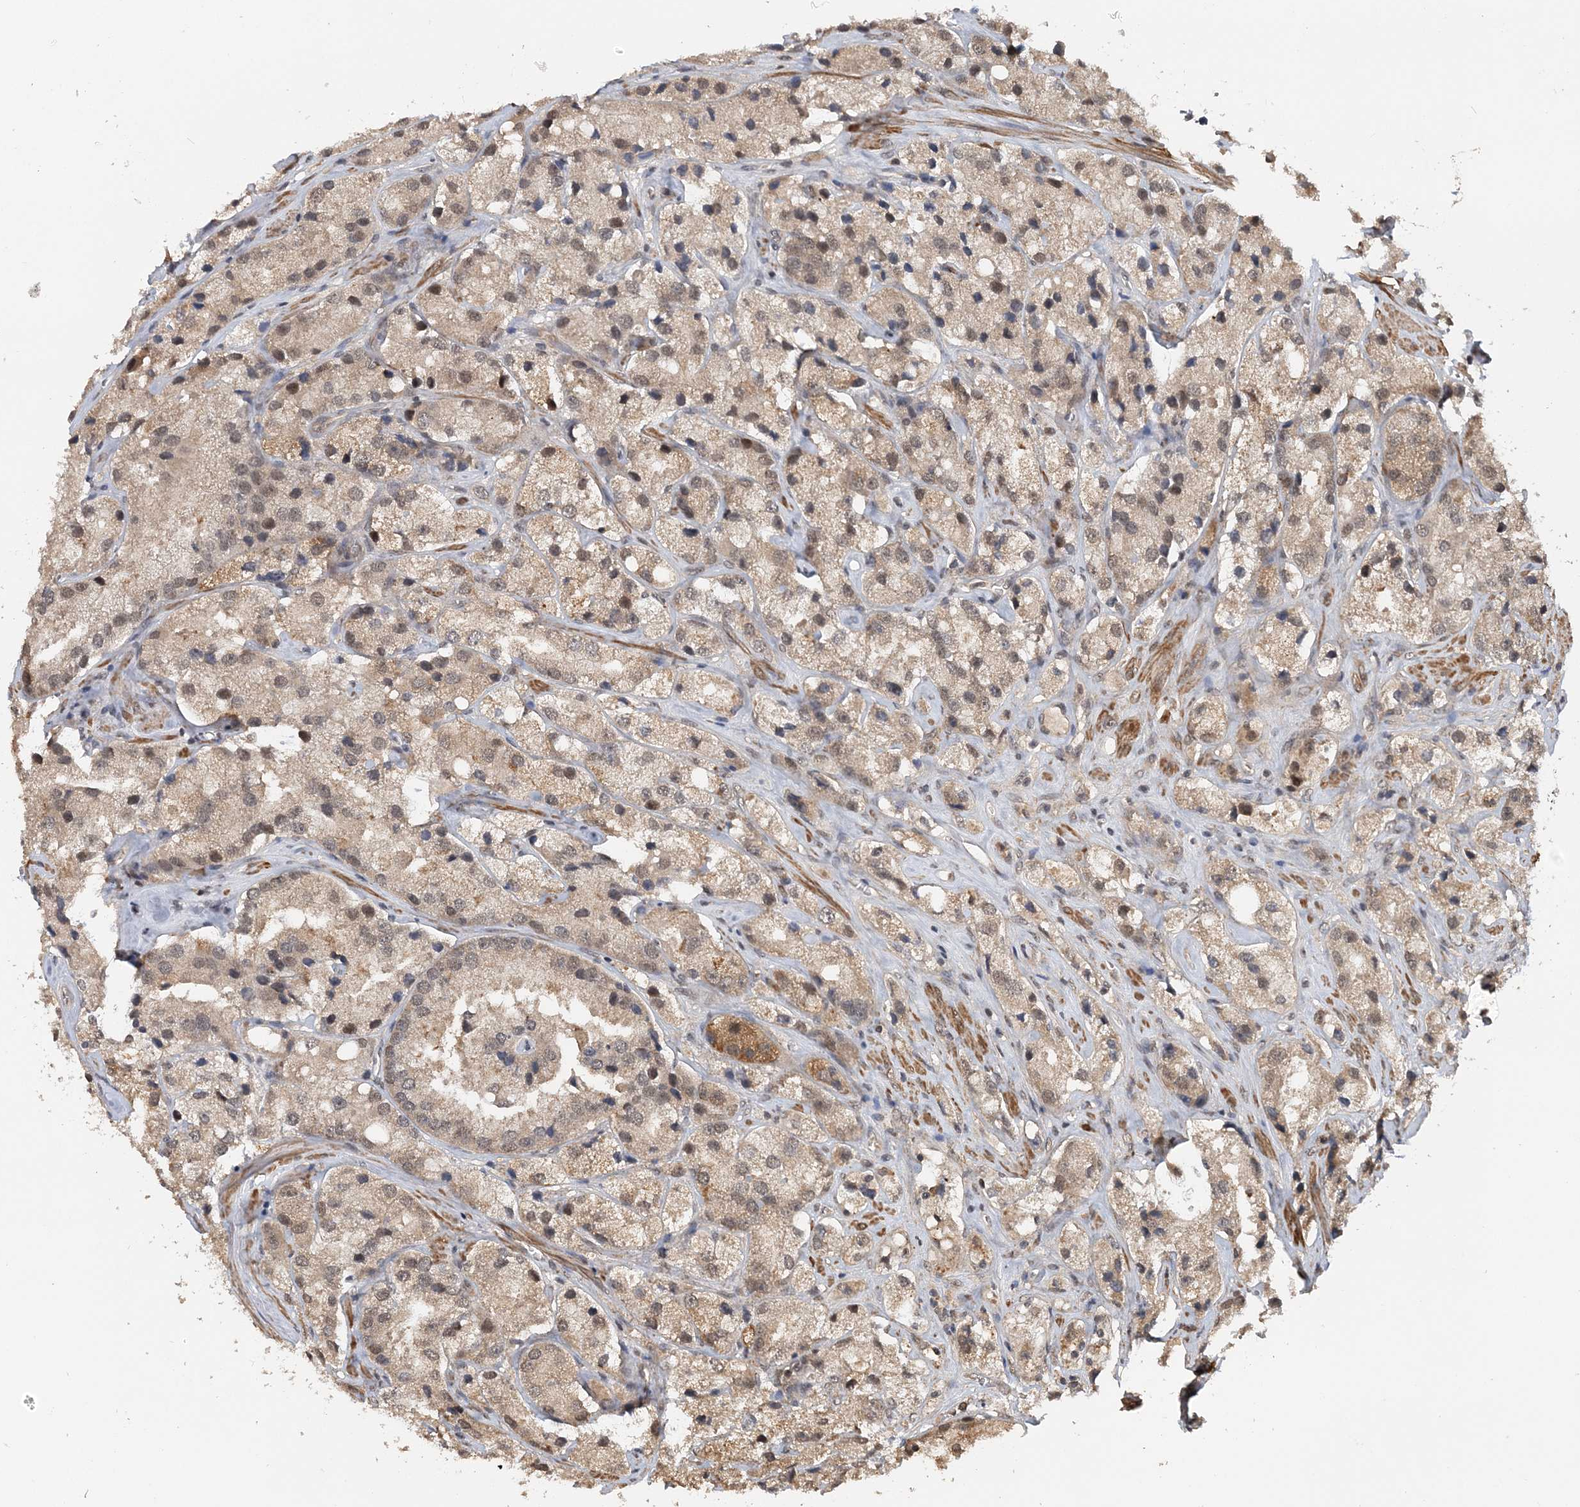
{"staining": {"intensity": "moderate", "quantity": "25%-75%", "location": "cytoplasmic/membranous,nuclear"}, "tissue": "prostate cancer", "cell_type": "Tumor cells", "image_type": "cancer", "snomed": [{"axis": "morphology", "description": "Adenocarcinoma, High grade"}, {"axis": "topography", "description": "Prostate"}], "caption": "Immunohistochemical staining of human prostate cancer reveals moderate cytoplasmic/membranous and nuclear protein positivity in approximately 25%-75% of tumor cells.", "gene": "TSHZ2", "patient": {"sex": "male", "age": 66}}